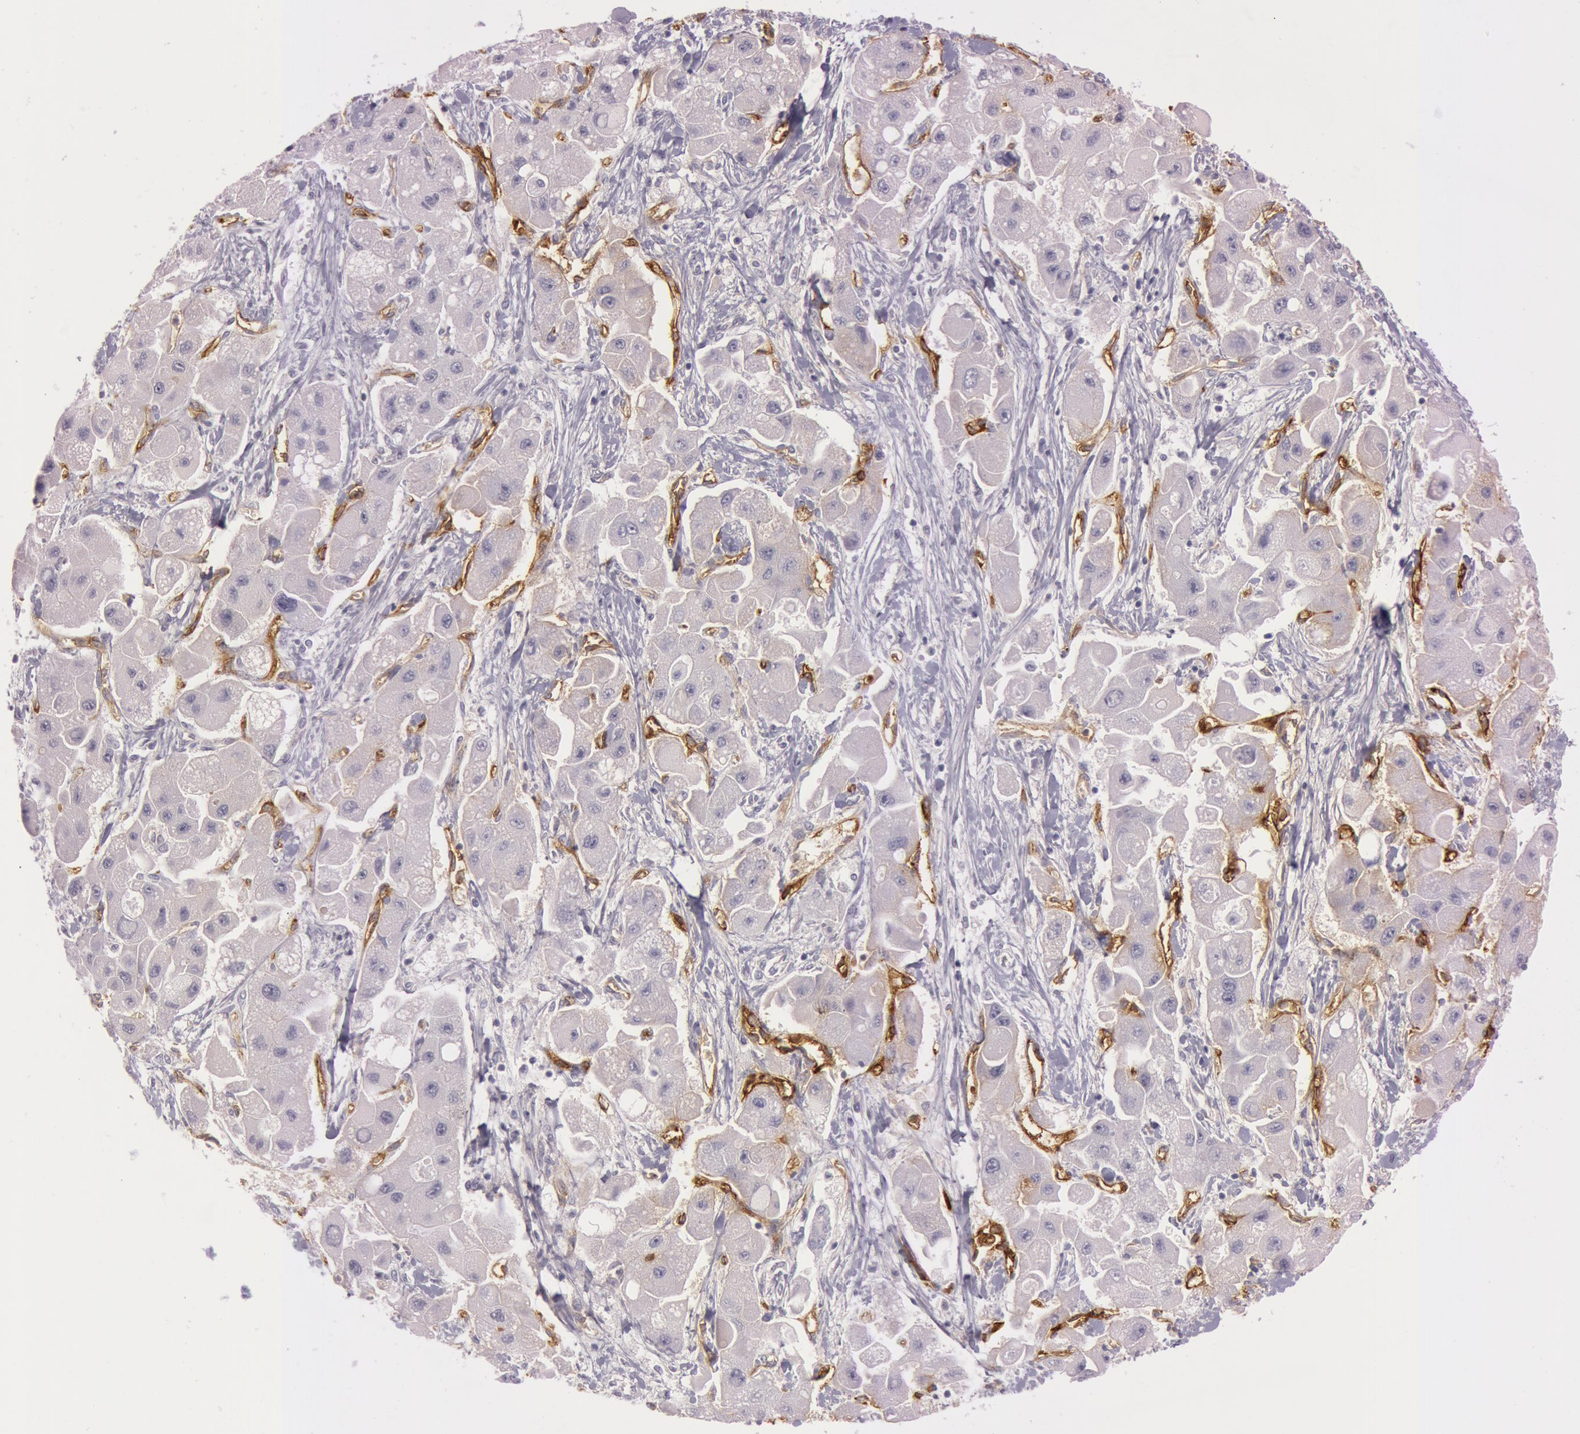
{"staining": {"intensity": "negative", "quantity": "none", "location": "none"}, "tissue": "liver cancer", "cell_type": "Tumor cells", "image_type": "cancer", "snomed": [{"axis": "morphology", "description": "Carcinoma, Hepatocellular, NOS"}, {"axis": "topography", "description": "Liver"}], "caption": "Tumor cells are negative for protein expression in human liver cancer.", "gene": "FOLH1", "patient": {"sex": "male", "age": 24}}